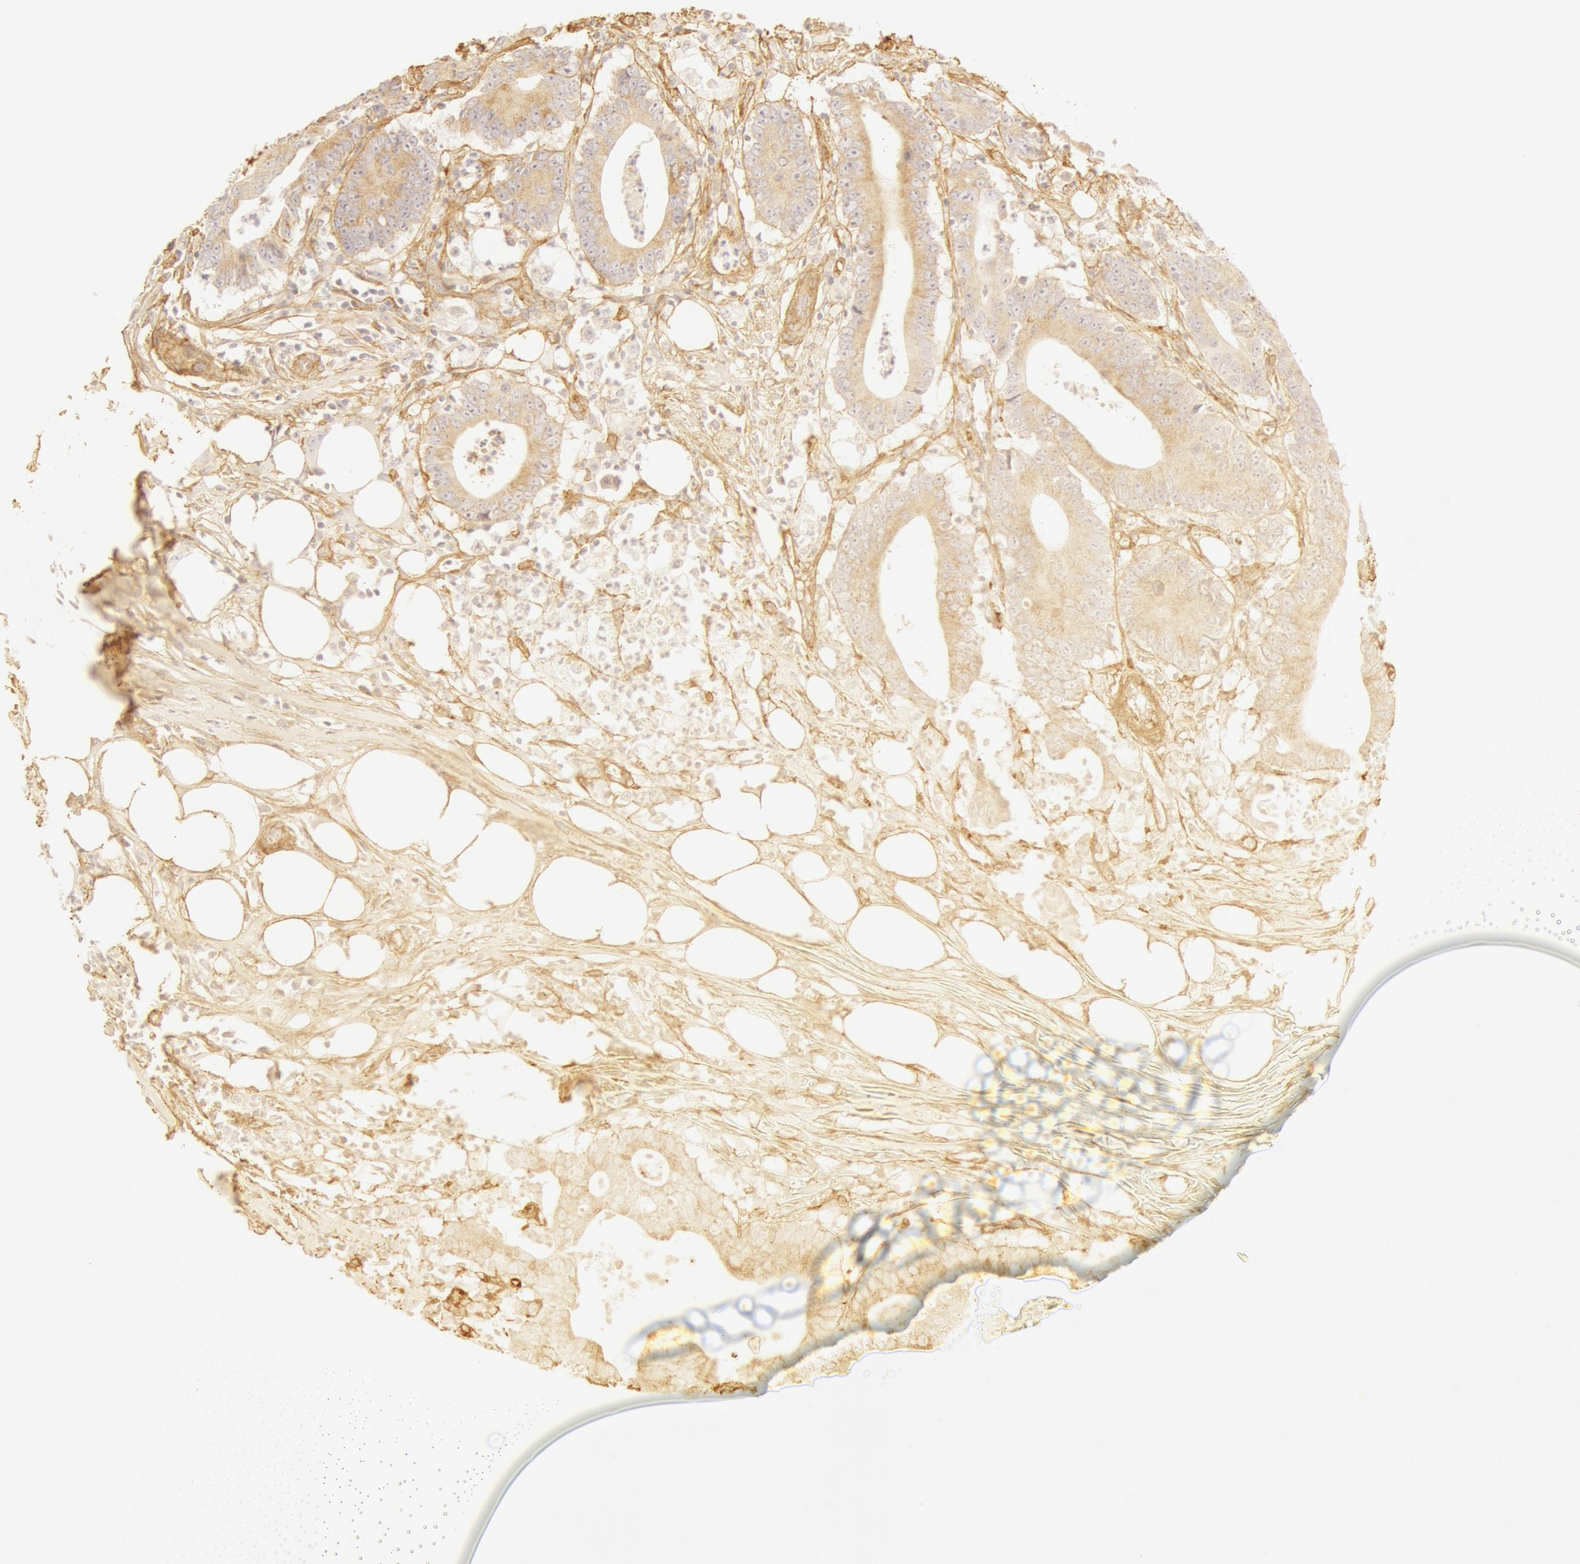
{"staining": {"intensity": "weak", "quantity": ">75%", "location": "cytoplasmic/membranous"}, "tissue": "colorectal cancer", "cell_type": "Tumor cells", "image_type": "cancer", "snomed": [{"axis": "morphology", "description": "Adenocarcinoma, NOS"}, {"axis": "topography", "description": "Colon"}], "caption": "About >75% of tumor cells in human colorectal adenocarcinoma exhibit weak cytoplasmic/membranous protein expression as visualized by brown immunohistochemical staining.", "gene": "COL4A1", "patient": {"sex": "male", "age": 55}}